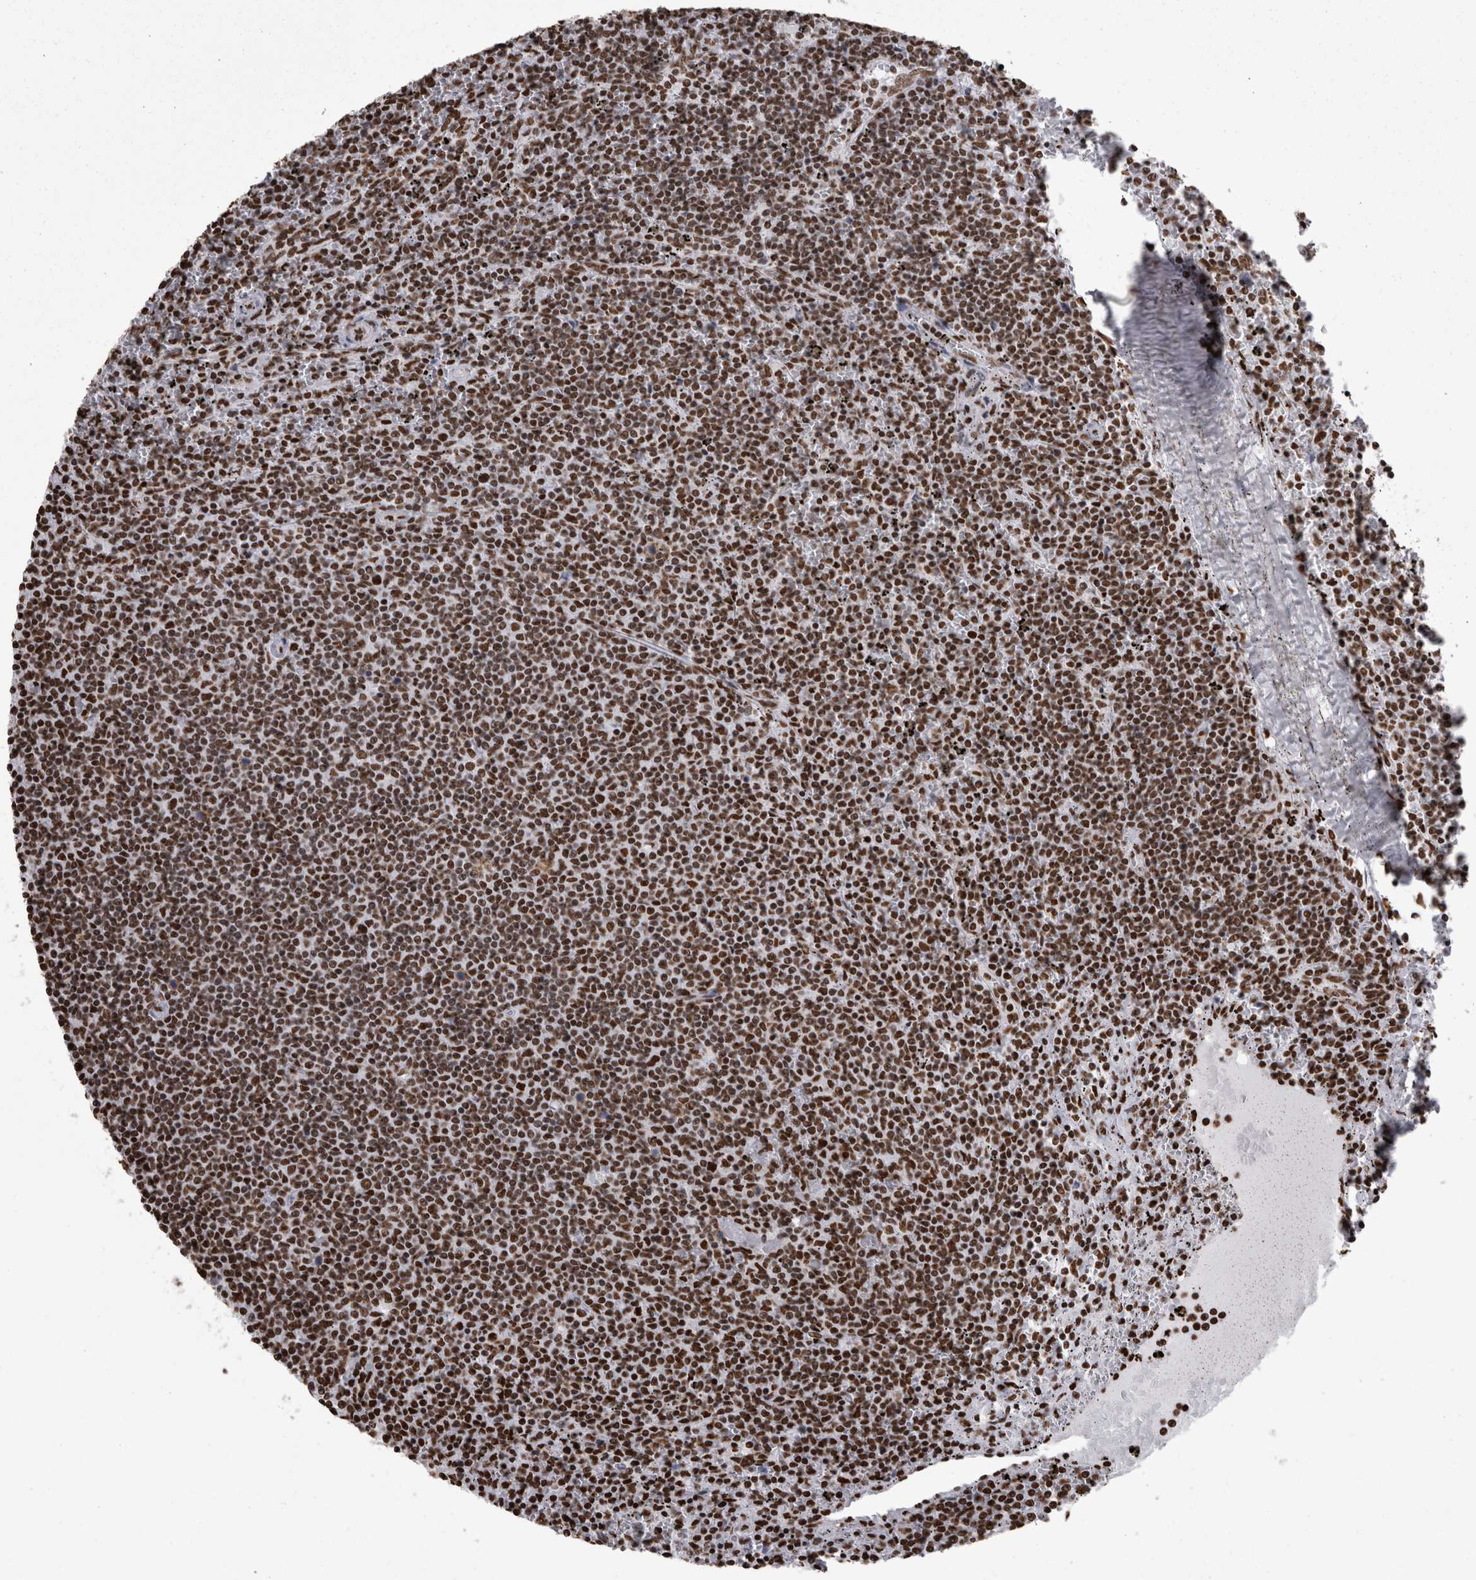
{"staining": {"intensity": "strong", "quantity": ">75%", "location": "nuclear"}, "tissue": "lymphoma", "cell_type": "Tumor cells", "image_type": "cancer", "snomed": [{"axis": "morphology", "description": "Malignant lymphoma, non-Hodgkin's type, Low grade"}, {"axis": "topography", "description": "Spleen"}], "caption": "Malignant lymphoma, non-Hodgkin's type (low-grade) stained for a protein displays strong nuclear positivity in tumor cells.", "gene": "HNRNPM", "patient": {"sex": "female", "age": 50}}